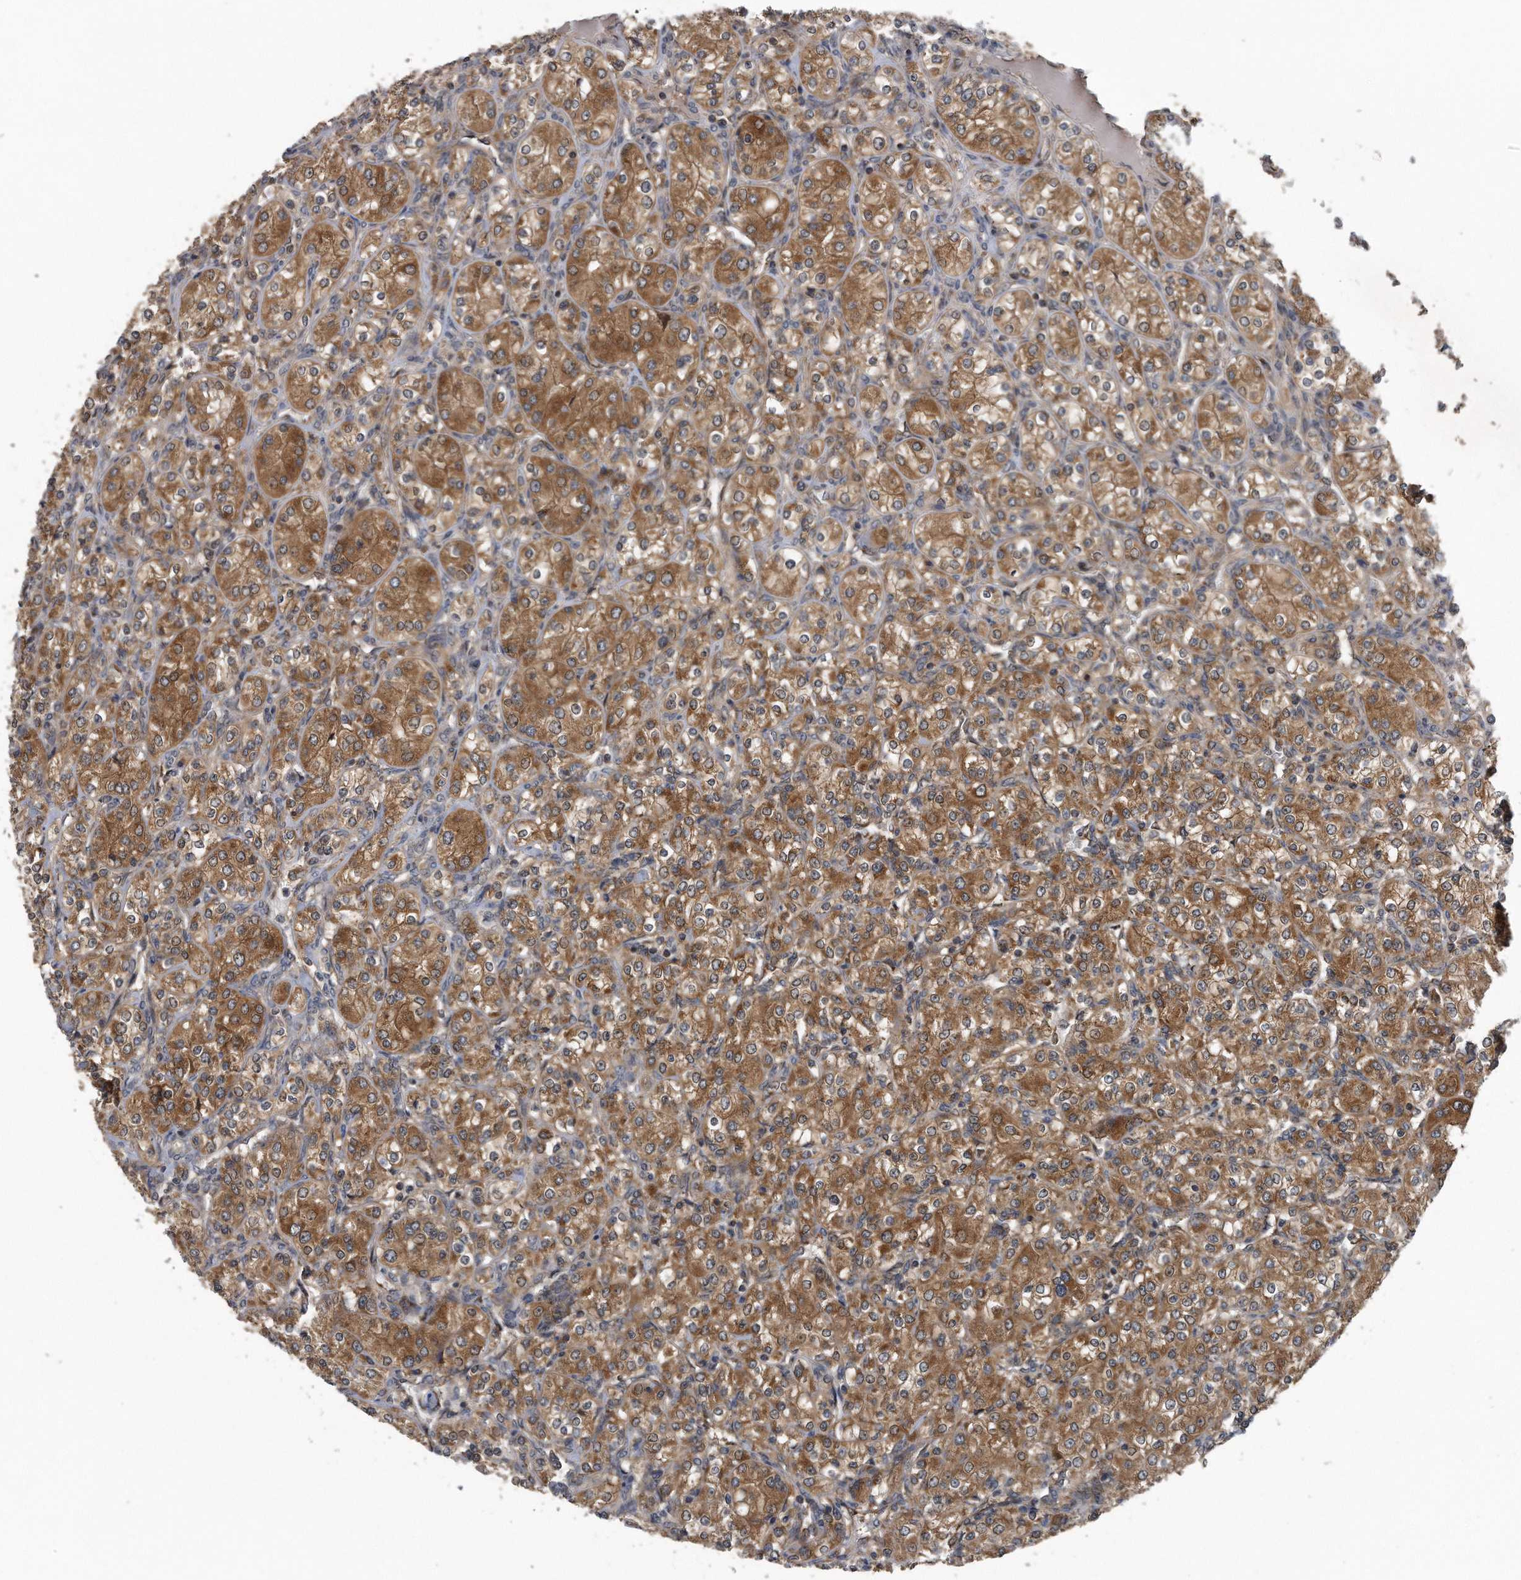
{"staining": {"intensity": "moderate", "quantity": ">75%", "location": "cytoplasmic/membranous"}, "tissue": "renal cancer", "cell_type": "Tumor cells", "image_type": "cancer", "snomed": [{"axis": "morphology", "description": "Adenocarcinoma, NOS"}, {"axis": "topography", "description": "Kidney"}], "caption": "Protein expression analysis of renal adenocarcinoma displays moderate cytoplasmic/membranous expression in about >75% of tumor cells.", "gene": "ALPK2", "patient": {"sex": "male", "age": 77}}